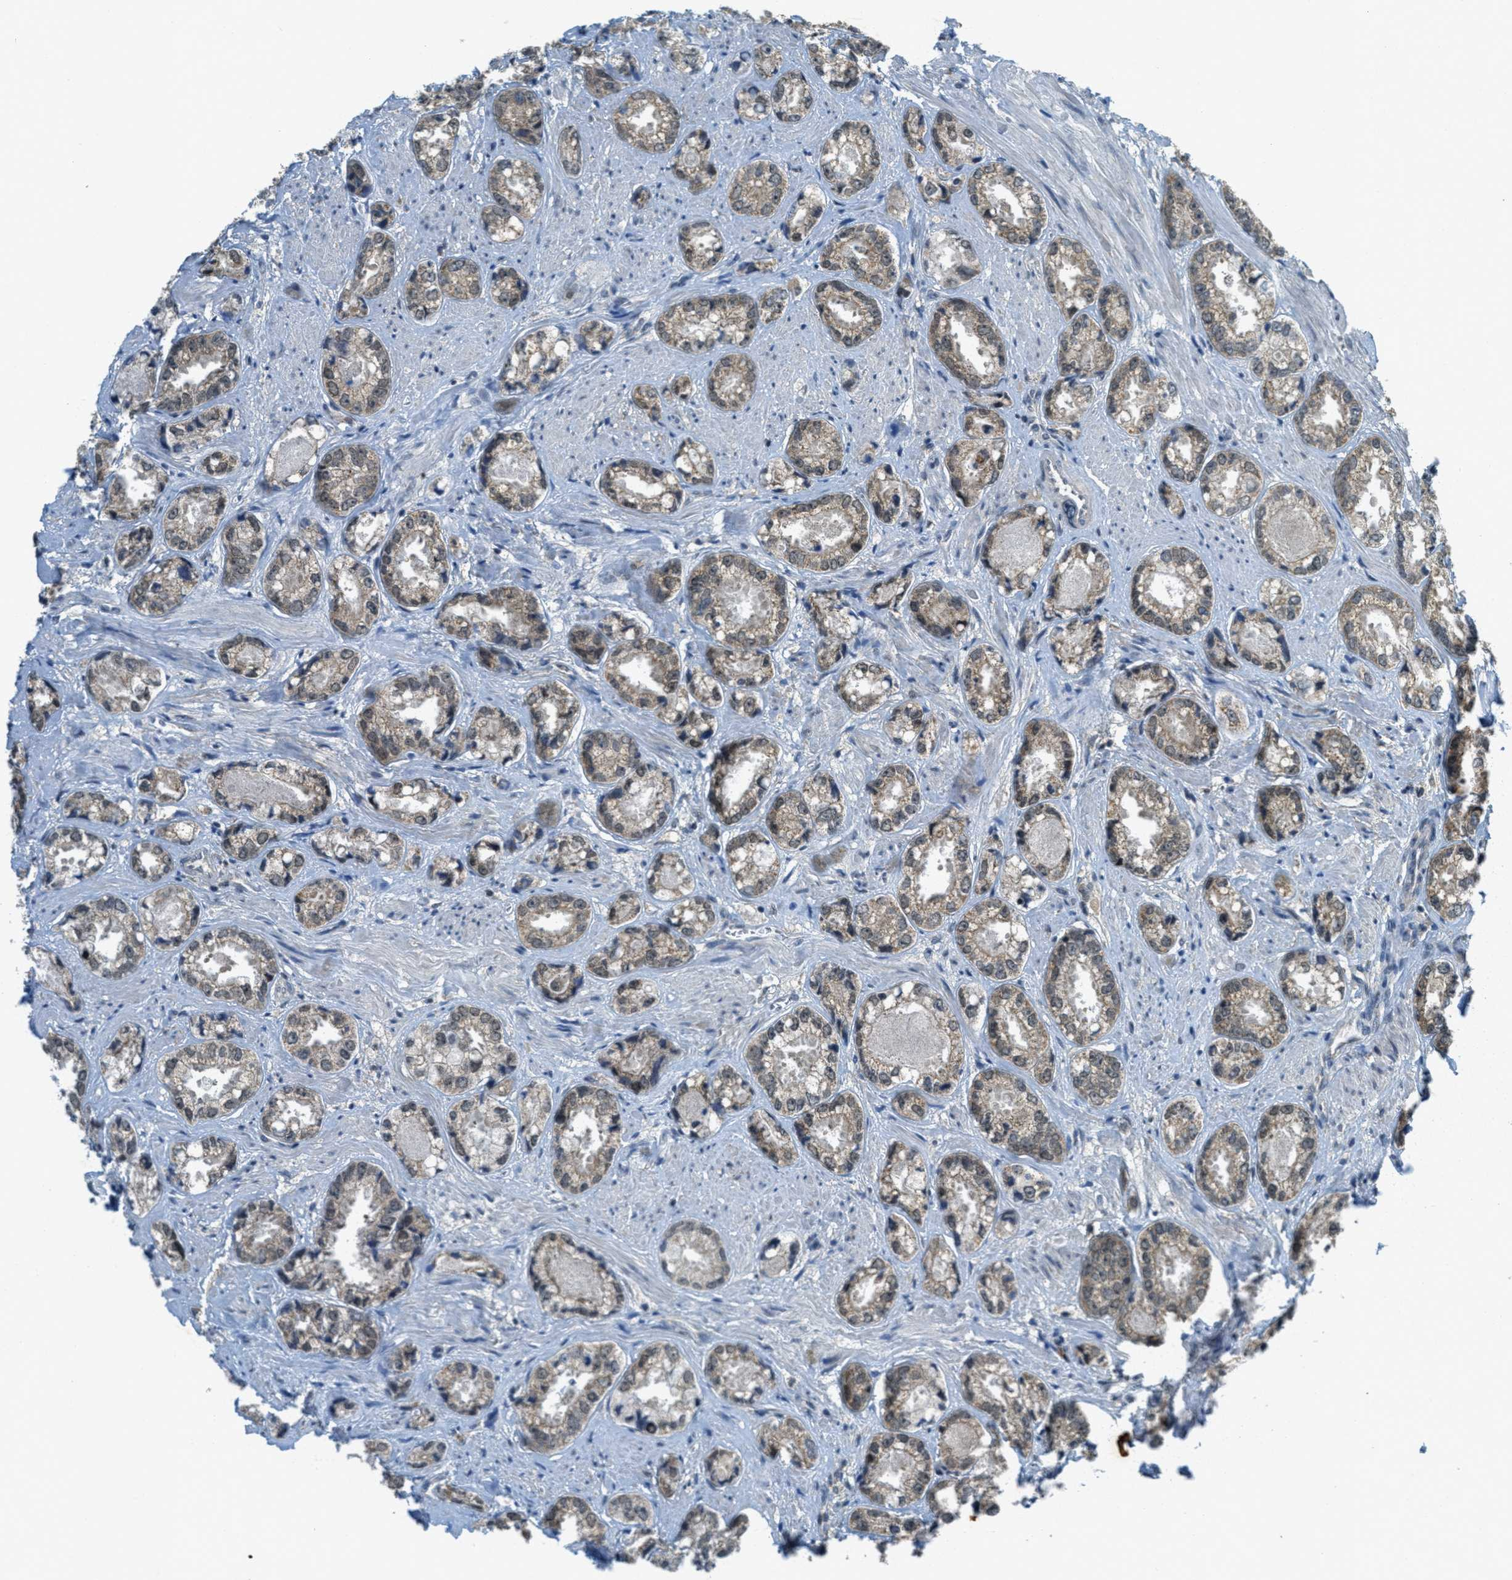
{"staining": {"intensity": "weak", "quantity": "<25%", "location": "cytoplasmic/membranous"}, "tissue": "prostate cancer", "cell_type": "Tumor cells", "image_type": "cancer", "snomed": [{"axis": "morphology", "description": "Adenocarcinoma, High grade"}, {"axis": "topography", "description": "Prostate"}], "caption": "Immunohistochemistry (IHC) of human prostate high-grade adenocarcinoma demonstrates no expression in tumor cells.", "gene": "TCF20", "patient": {"sex": "male", "age": 61}}